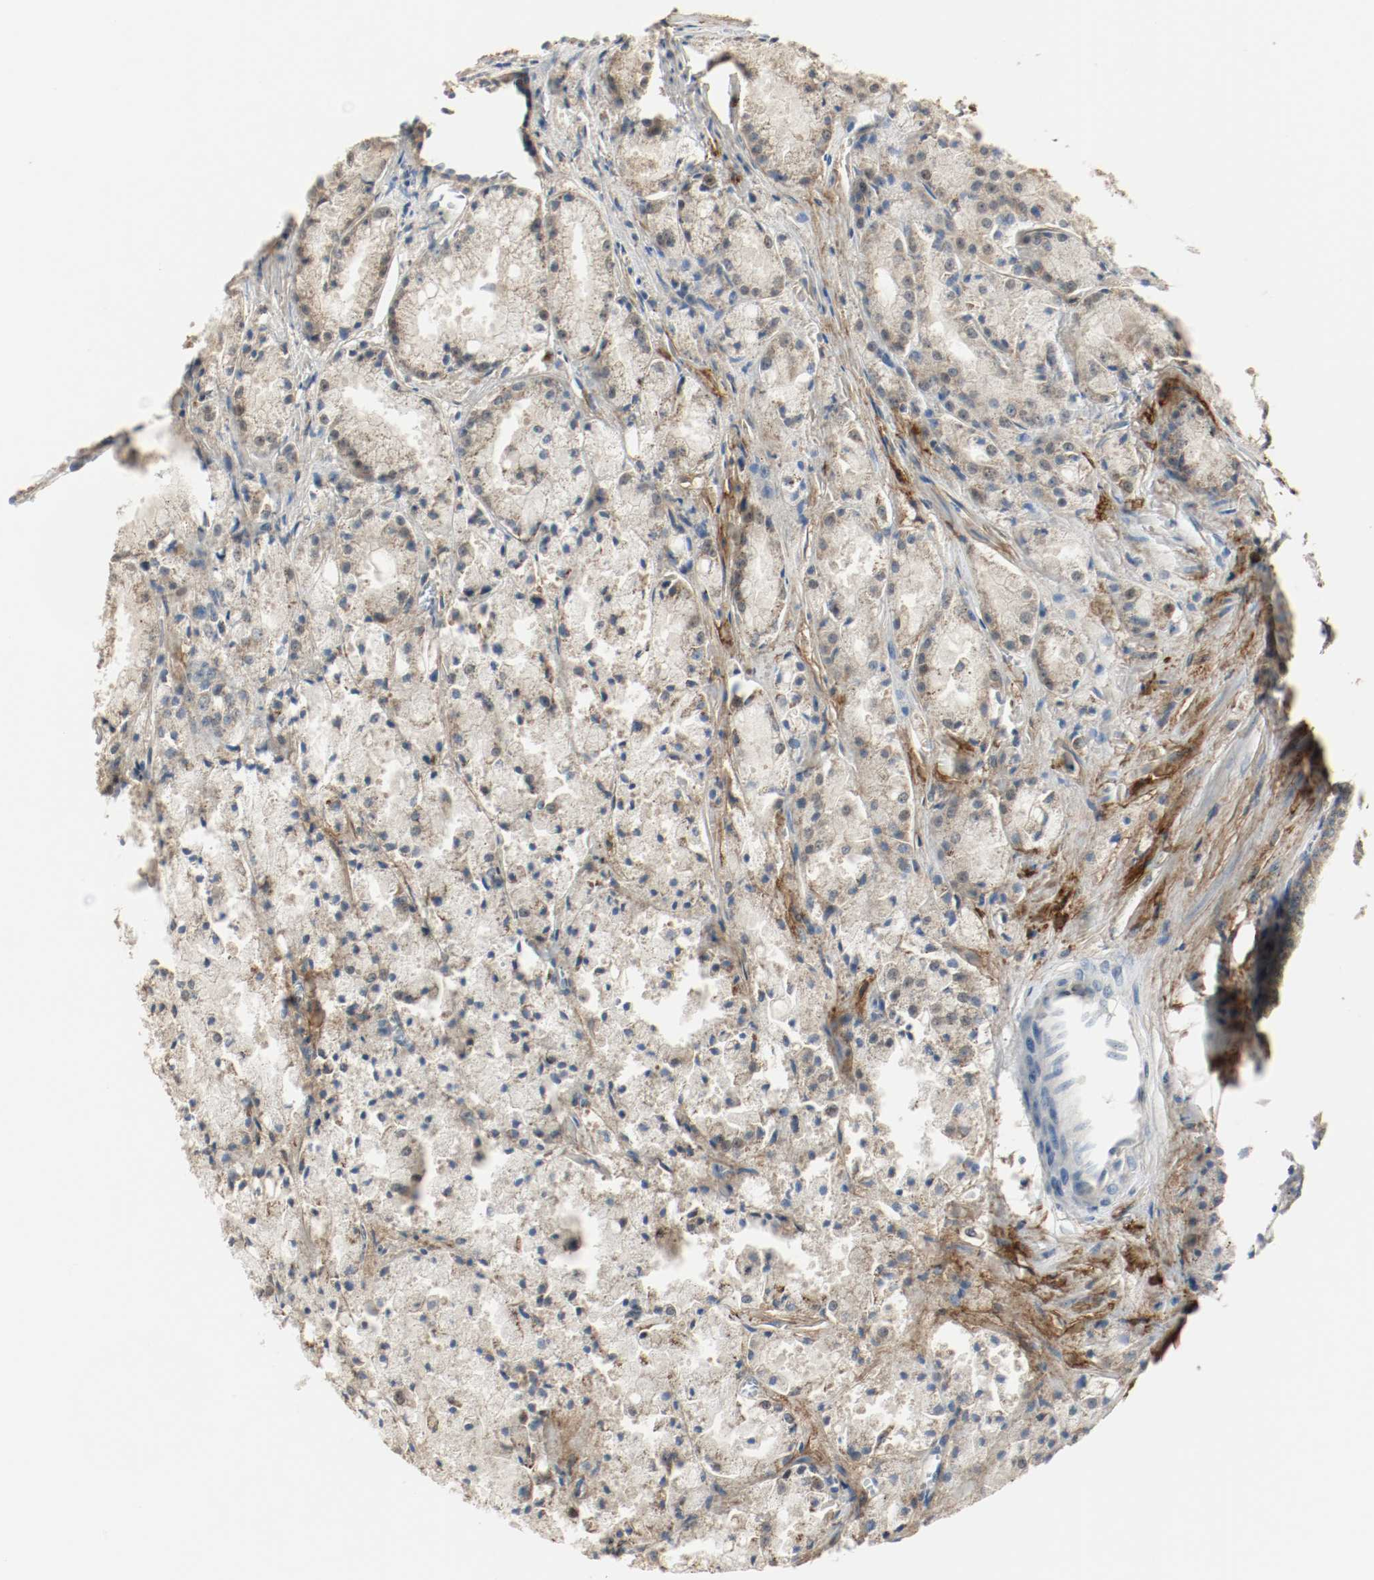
{"staining": {"intensity": "weak", "quantity": "25%-75%", "location": "cytoplasmic/membranous"}, "tissue": "prostate cancer", "cell_type": "Tumor cells", "image_type": "cancer", "snomed": [{"axis": "morphology", "description": "Adenocarcinoma, Low grade"}, {"axis": "topography", "description": "Prostate"}], "caption": "About 25%-75% of tumor cells in prostate cancer (adenocarcinoma (low-grade)) show weak cytoplasmic/membranous protein expression as visualized by brown immunohistochemical staining.", "gene": "MELTF", "patient": {"sex": "male", "age": 64}}